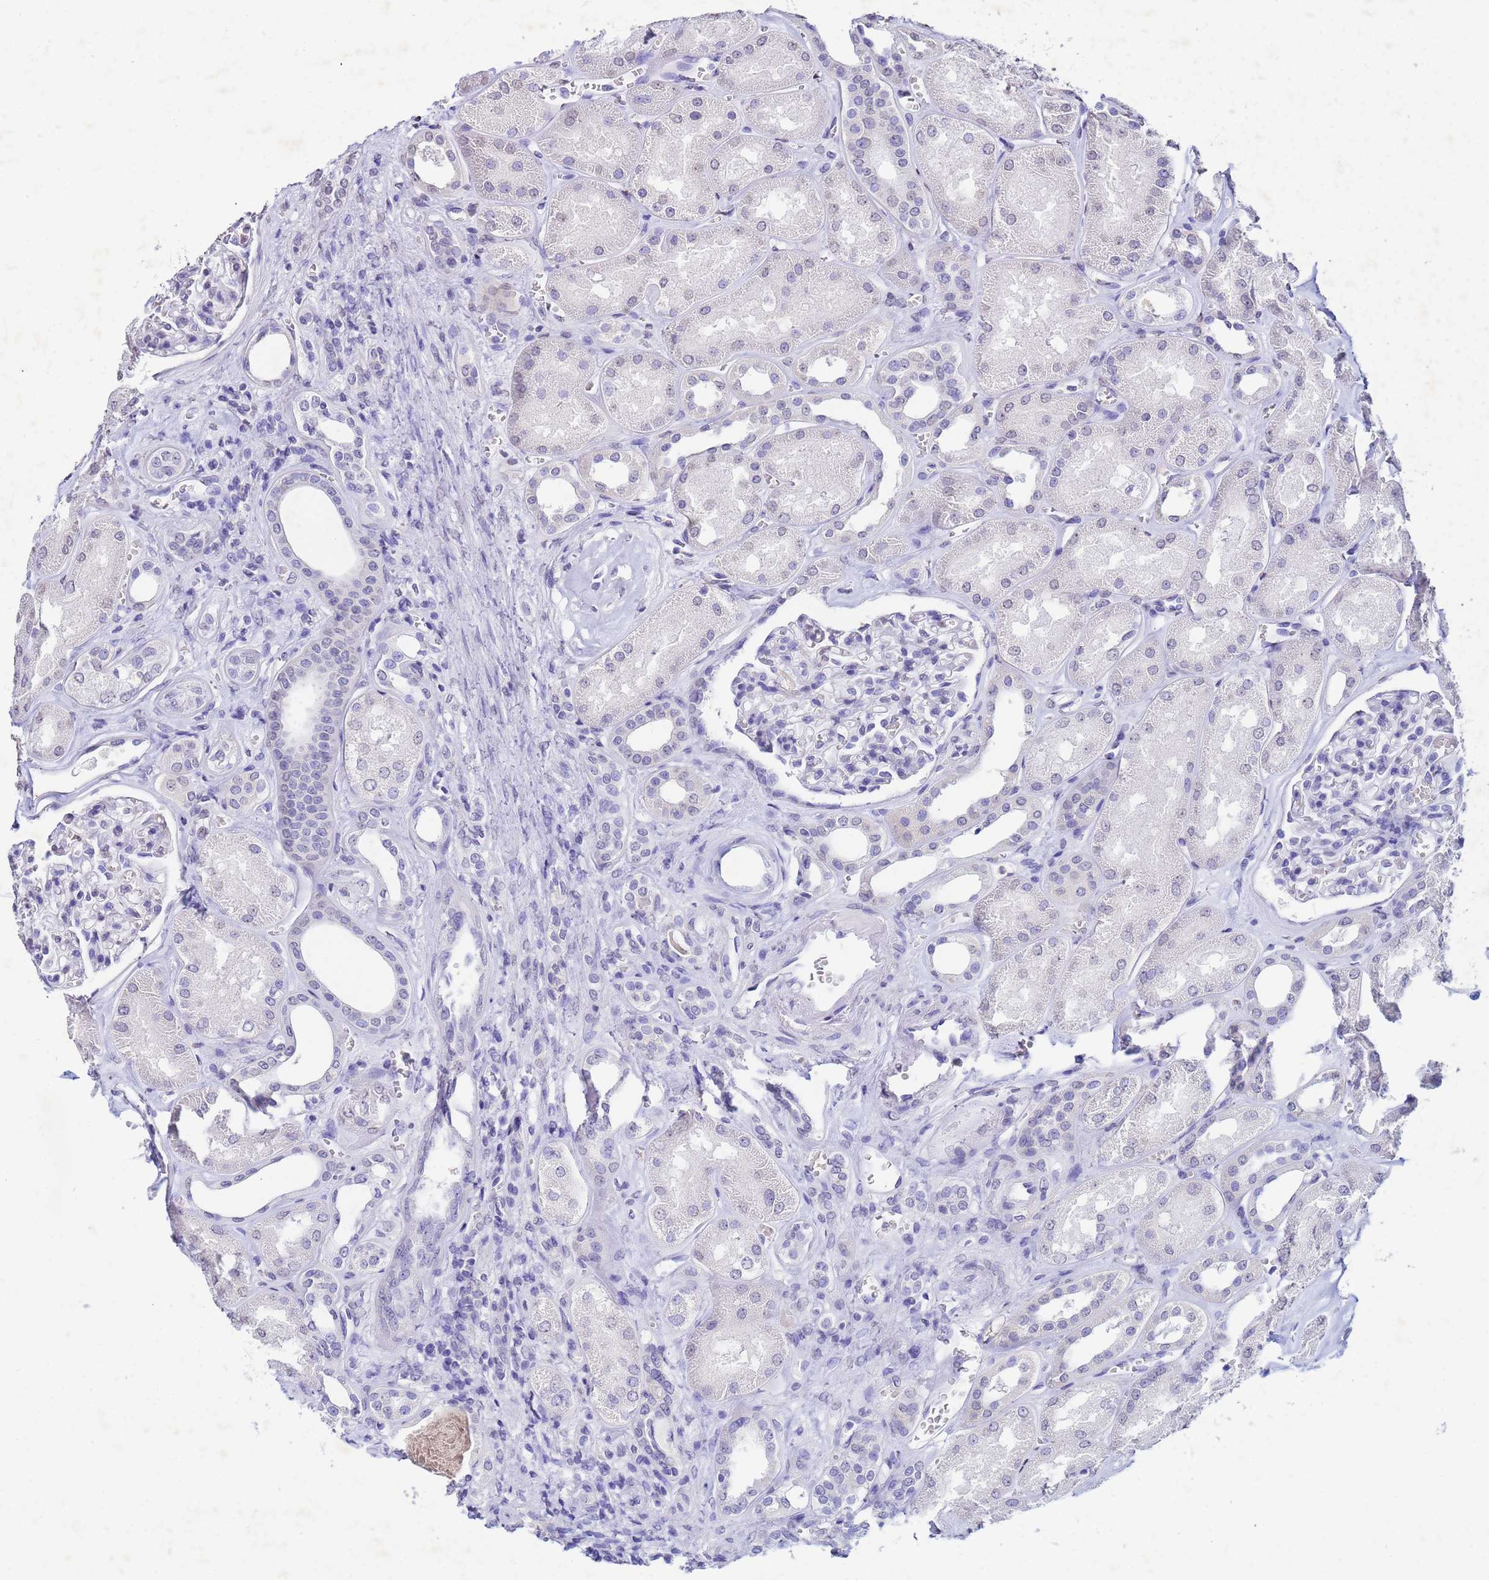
{"staining": {"intensity": "negative", "quantity": "none", "location": "none"}, "tissue": "kidney", "cell_type": "Cells in glomeruli", "image_type": "normal", "snomed": [{"axis": "morphology", "description": "Normal tissue, NOS"}, {"axis": "morphology", "description": "Adenocarcinoma, NOS"}, {"axis": "topography", "description": "Kidney"}], "caption": "IHC histopathology image of normal kidney: kidney stained with DAB (3,3'-diaminobenzidine) displays no significant protein positivity in cells in glomeruli.", "gene": "CSTB", "patient": {"sex": "female", "age": 68}}